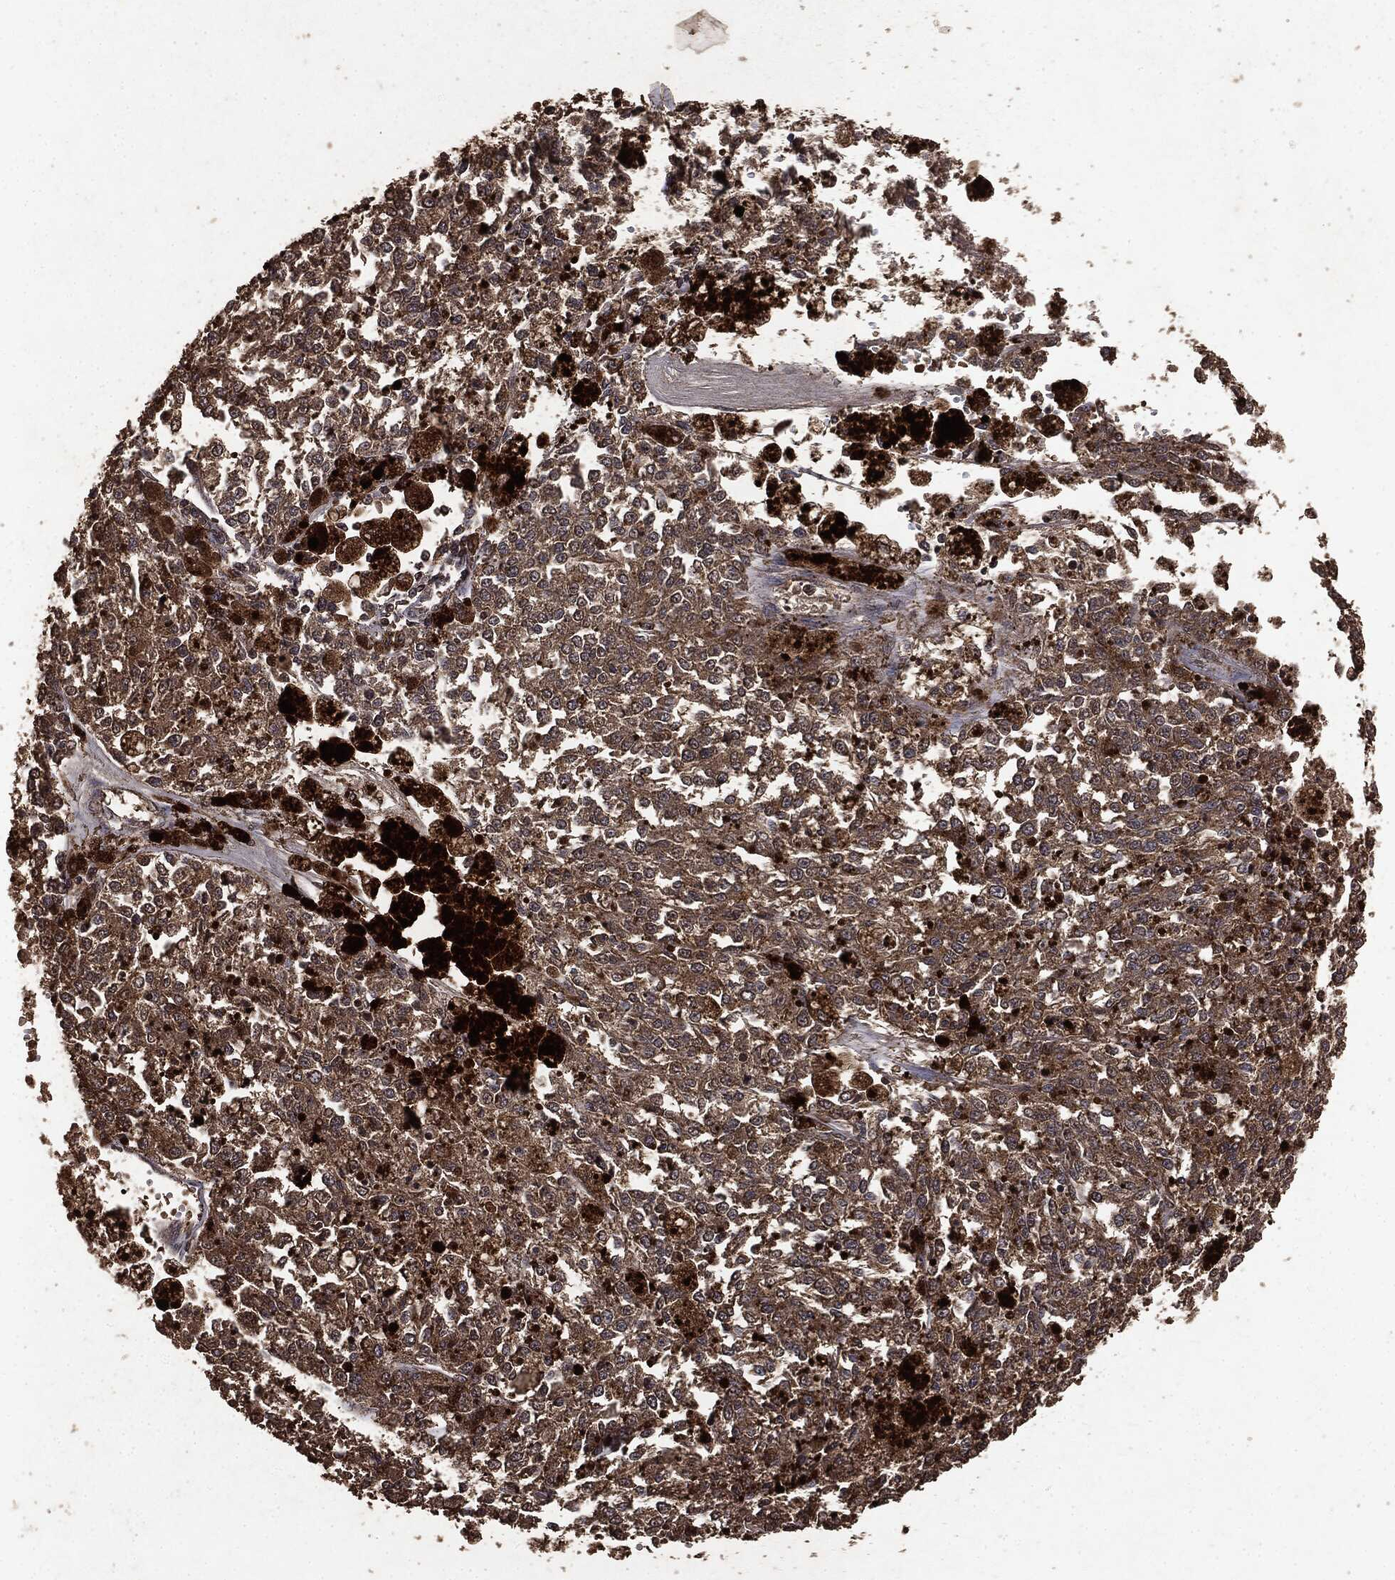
{"staining": {"intensity": "moderate", "quantity": ">75%", "location": "cytoplasmic/membranous"}, "tissue": "melanoma", "cell_type": "Tumor cells", "image_type": "cancer", "snomed": [{"axis": "morphology", "description": "Malignant melanoma, Metastatic site"}, {"axis": "topography", "description": "Lymph node"}], "caption": "A micrograph showing moderate cytoplasmic/membranous expression in about >75% of tumor cells in melanoma, as visualized by brown immunohistochemical staining.", "gene": "NME1", "patient": {"sex": "female", "age": 64}}